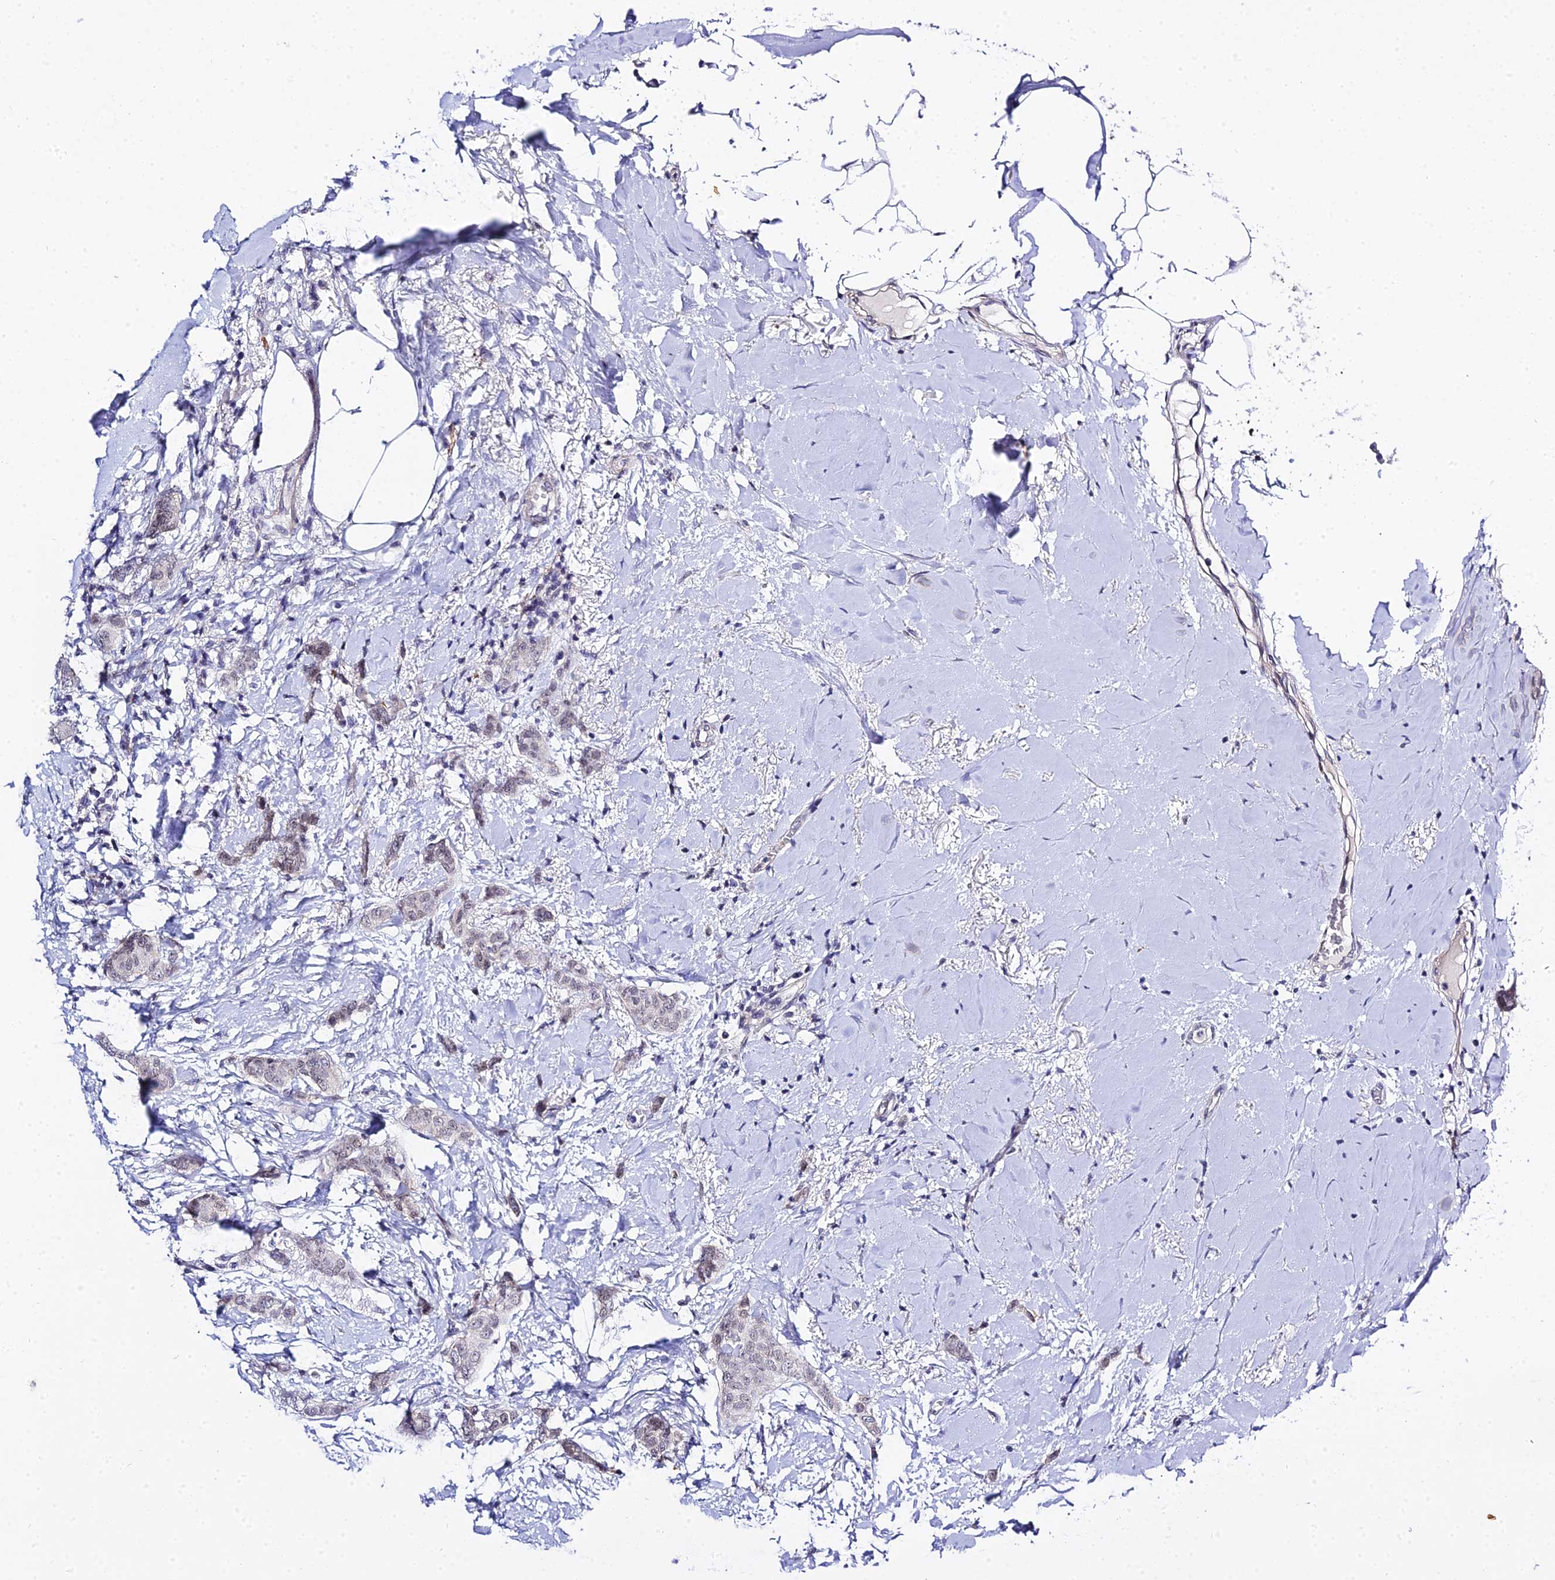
{"staining": {"intensity": "weak", "quantity": "<25%", "location": "nuclear"}, "tissue": "breast cancer", "cell_type": "Tumor cells", "image_type": "cancer", "snomed": [{"axis": "morphology", "description": "Duct carcinoma"}, {"axis": "topography", "description": "Breast"}], "caption": "Image shows no significant protein positivity in tumor cells of breast cancer.", "gene": "ZNF628", "patient": {"sex": "female", "age": 72}}